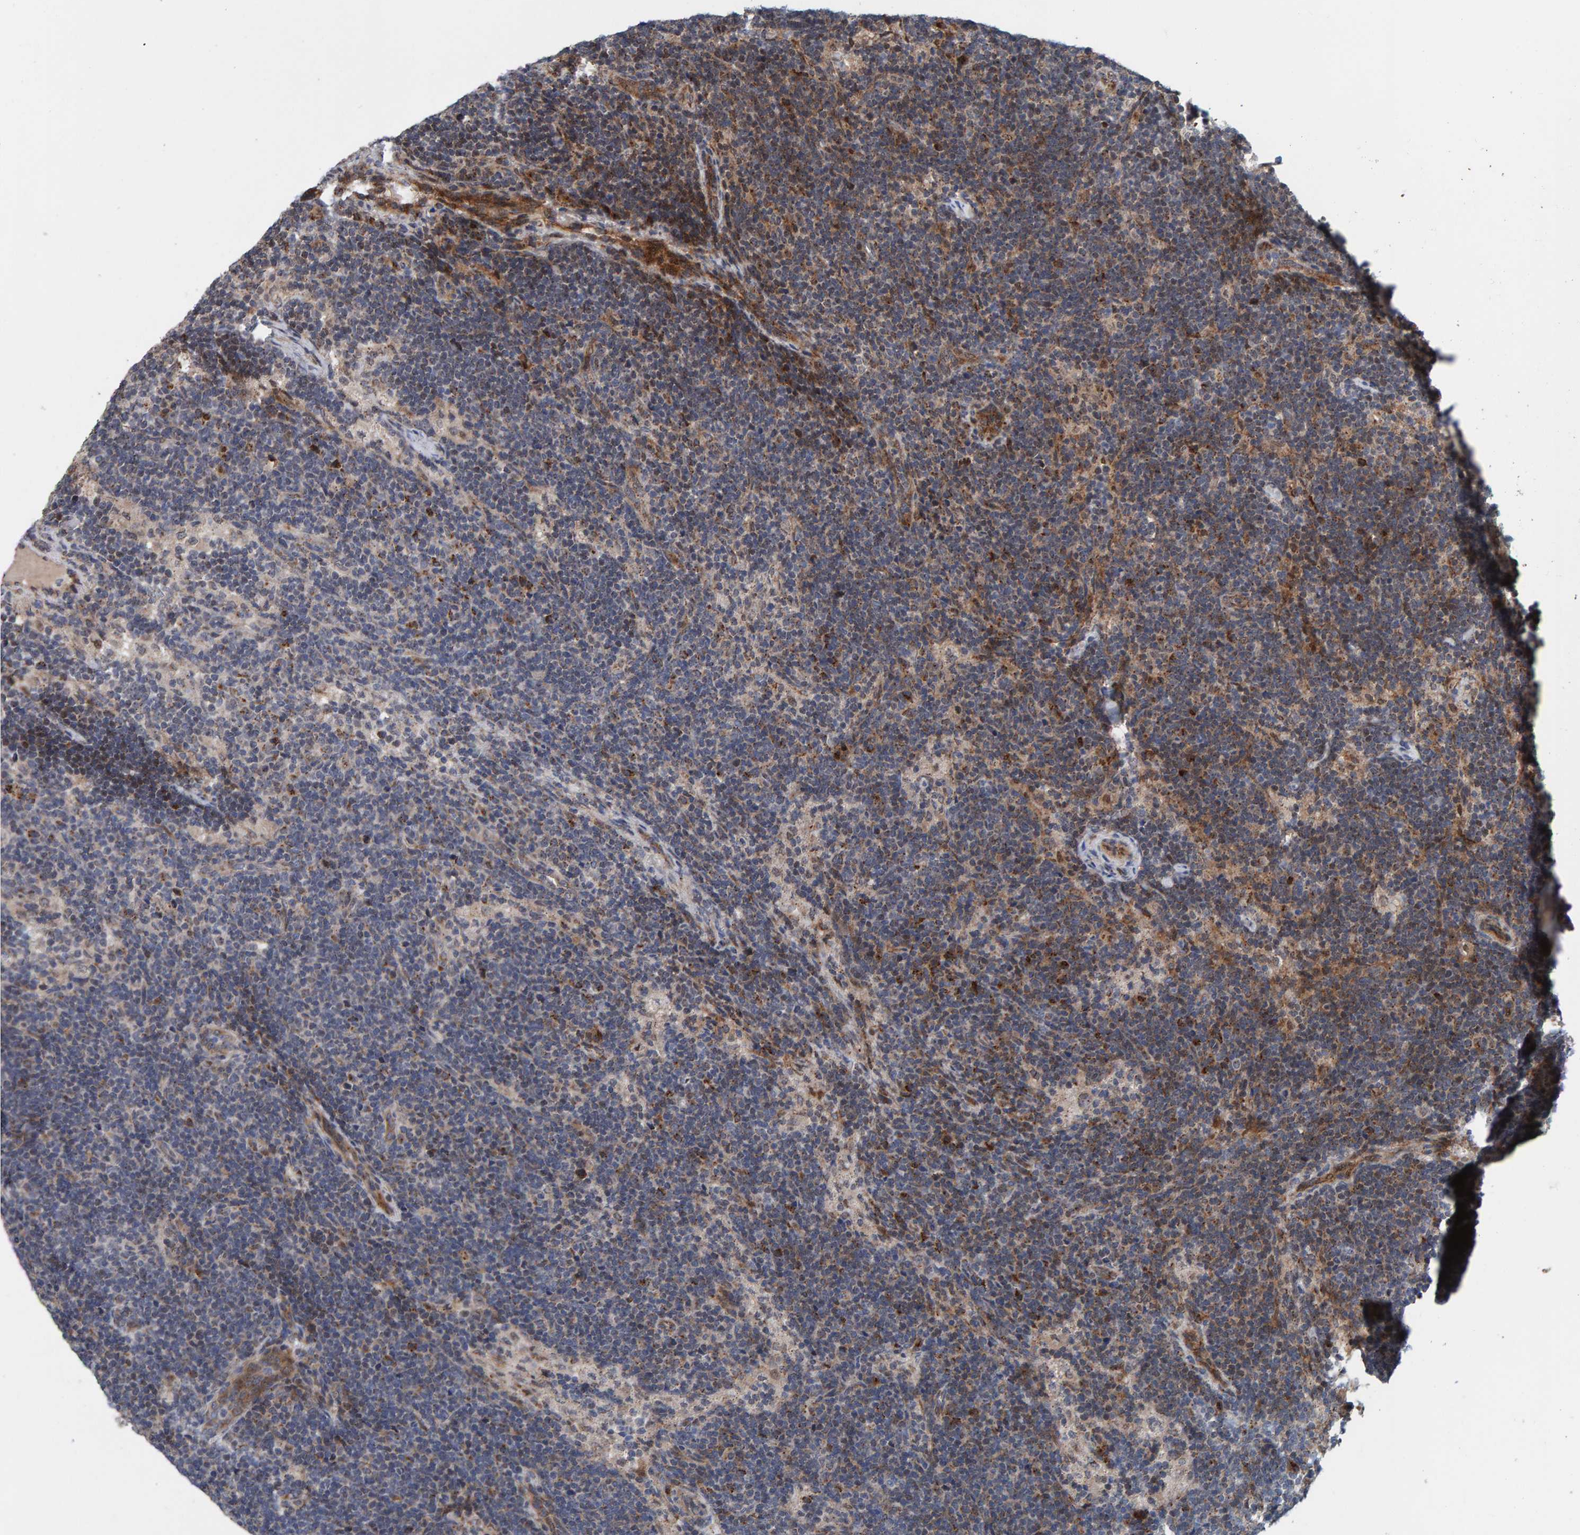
{"staining": {"intensity": "negative", "quantity": "none", "location": "none"}, "tissue": "lymph node", "cell_type": "Germinal center cells", "image_type": "normal", "snomed": [{"axis": "morphology", "description": "Normal tissue, NOS"}, {"axis": "topography", "description": "Lymph node"}], "caption": "Immunohistochemical staining of unremarkable human lymph node displays no significant expression in germinal center cells. (DAB immunohistochemistry, high magnification).", "gene": "CCDC25", "patient": {"sex": "female", "age": 22}}